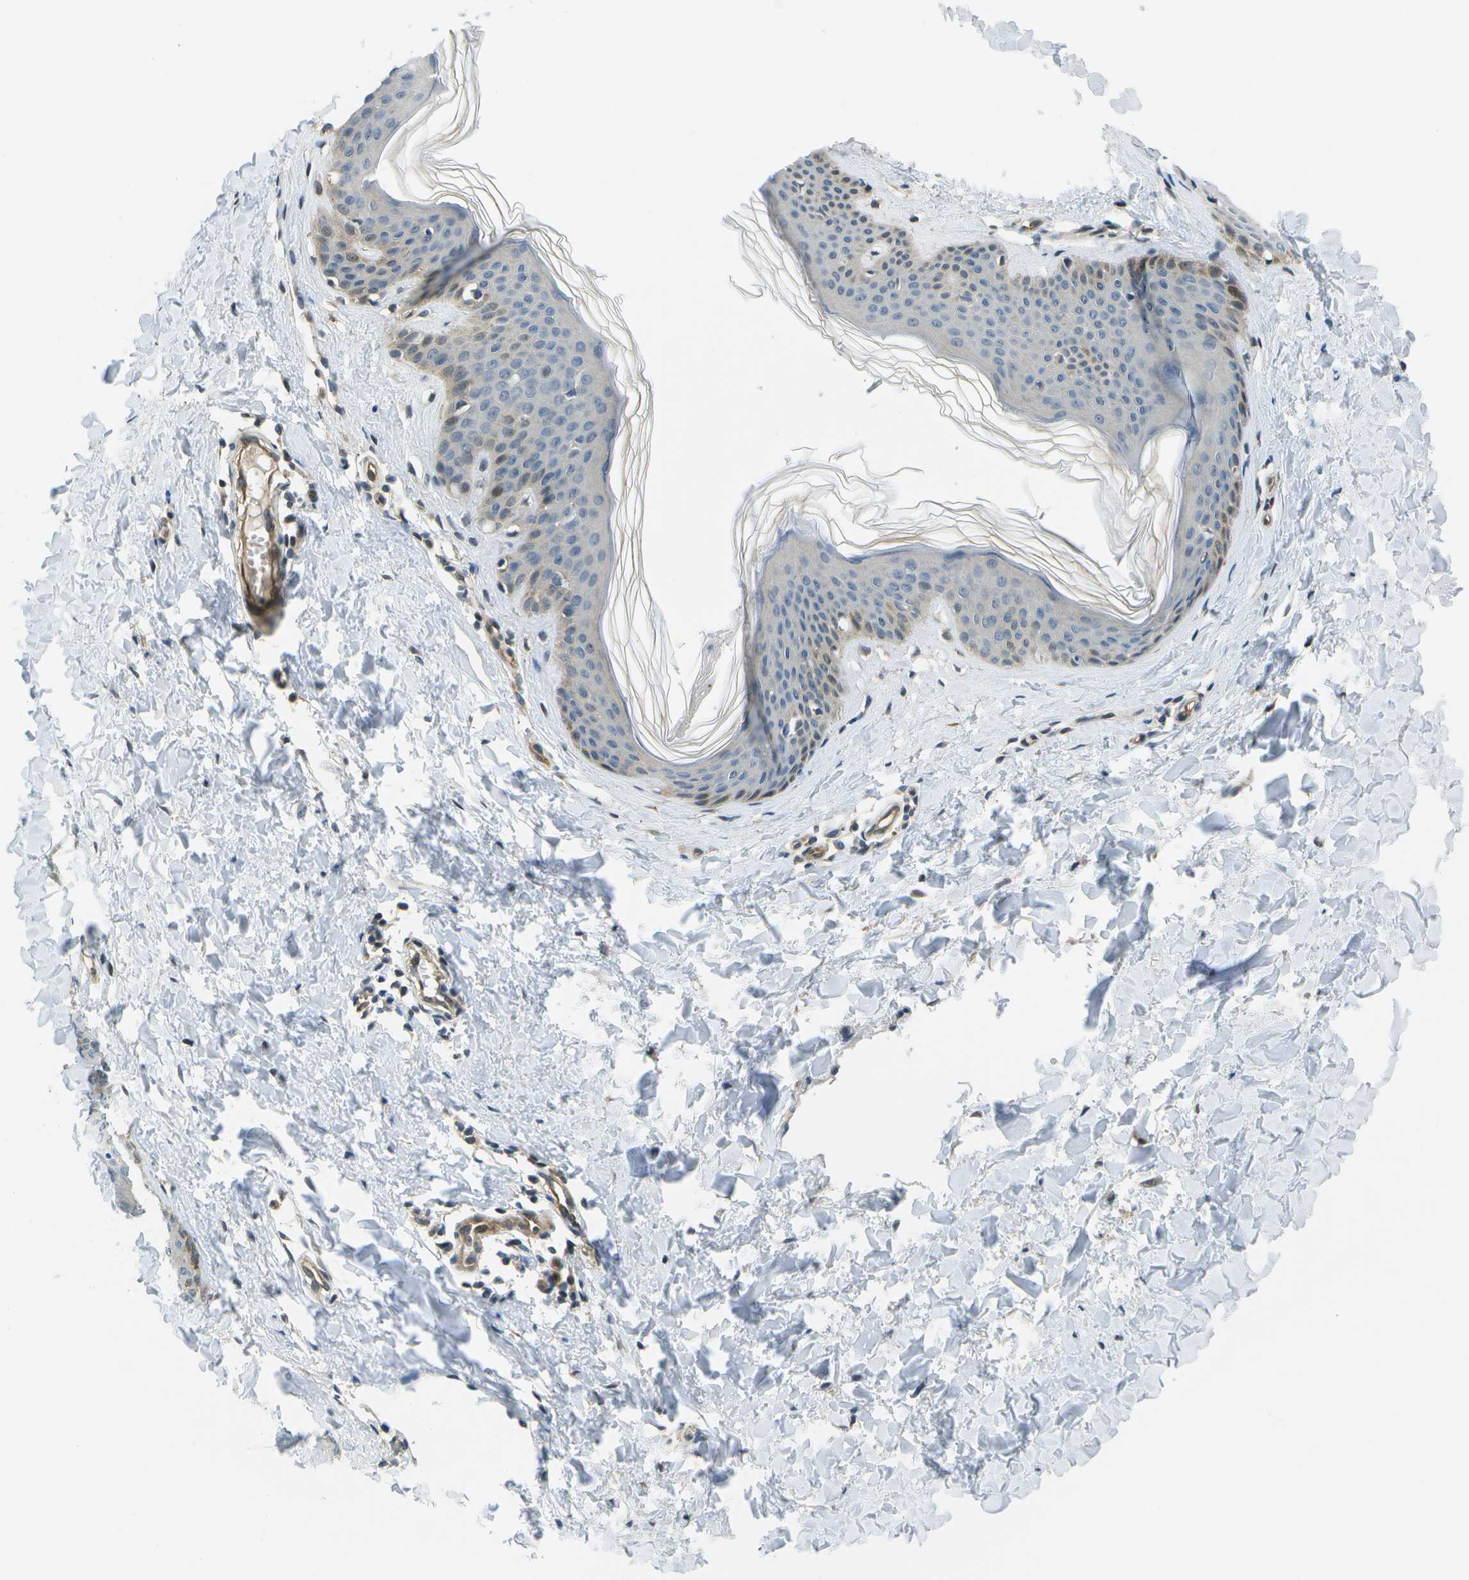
{"staining": {"intensity": "negative", "quantity": "none", "location": "none"}, "tissue": "skin", "cell_type": "Fibroblasts", "image_type": "normal", "snomed": [{"axis": "morphology", "description": "Normal tissue, NOS"}, {"axis": "topography", "description": "Skin"}], "caption": "Immunohistochemistry histopathology image of normal skin: human skin stained with DAB (3,3'-diaminobenzidine) displays no significant protein staining in fibroblasts.", "gene": "ENPP5", "patient": {"sex": "female", "age": 17}}